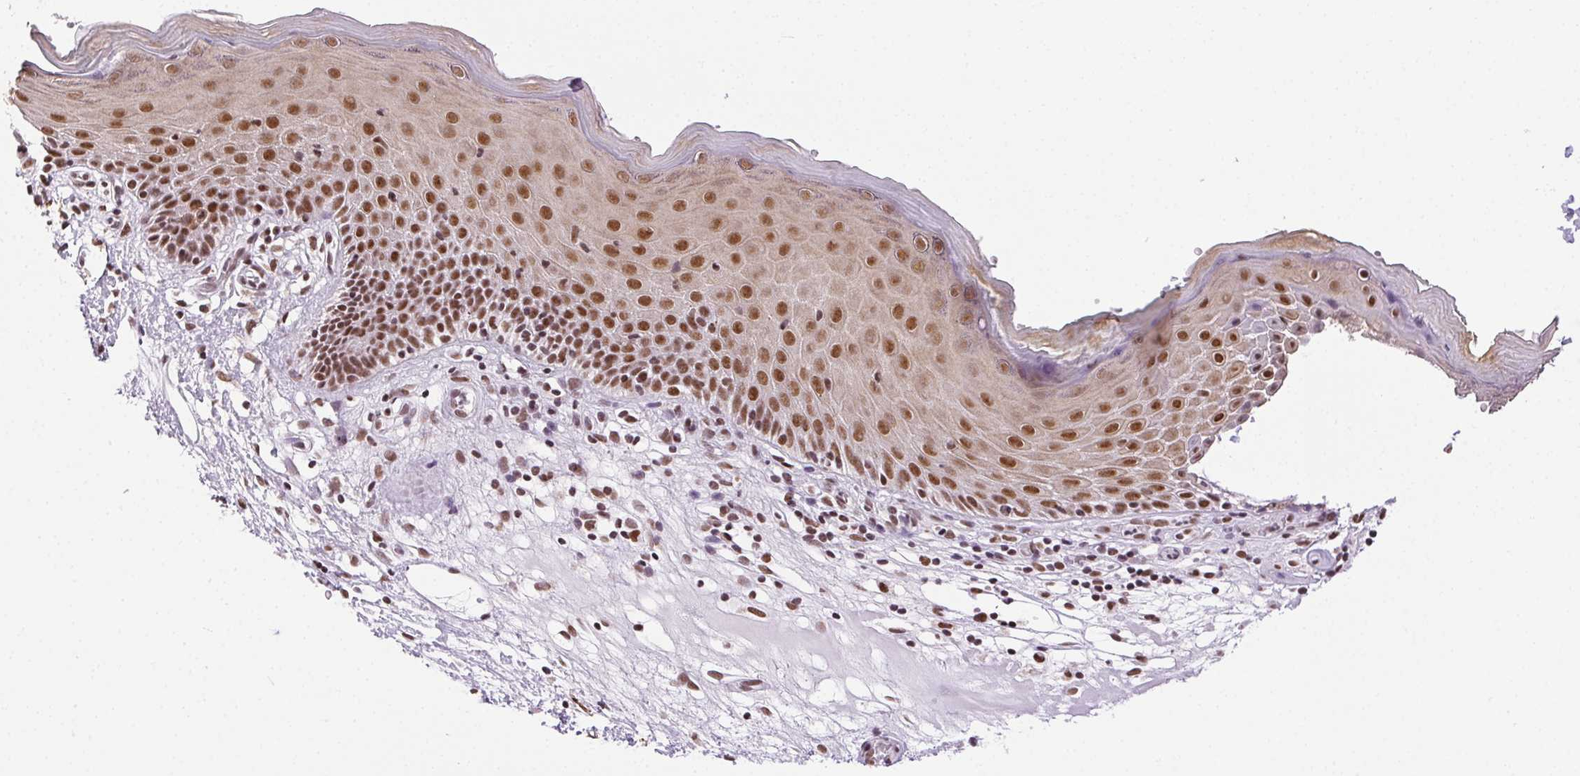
{"staining": {"intensity": "strong", "quantity": ">75%", "location": "nuclear"}, "tissue": "skin", "cell_type": "Epidermal cells", "image_type": "normal", "snomed": [{"axis": "morphology", "description": "Normal tissue, NOS"}, {"axis": "topography", "description": "Vulva"}], "caption": "Immunohistochemical staining of unremarkable human skin exhibits strong nuclear protein staining in approximately >75% of epidermal cells.", "gene": "TRA2B", "patient": {"sex": "female", "age": 68}}